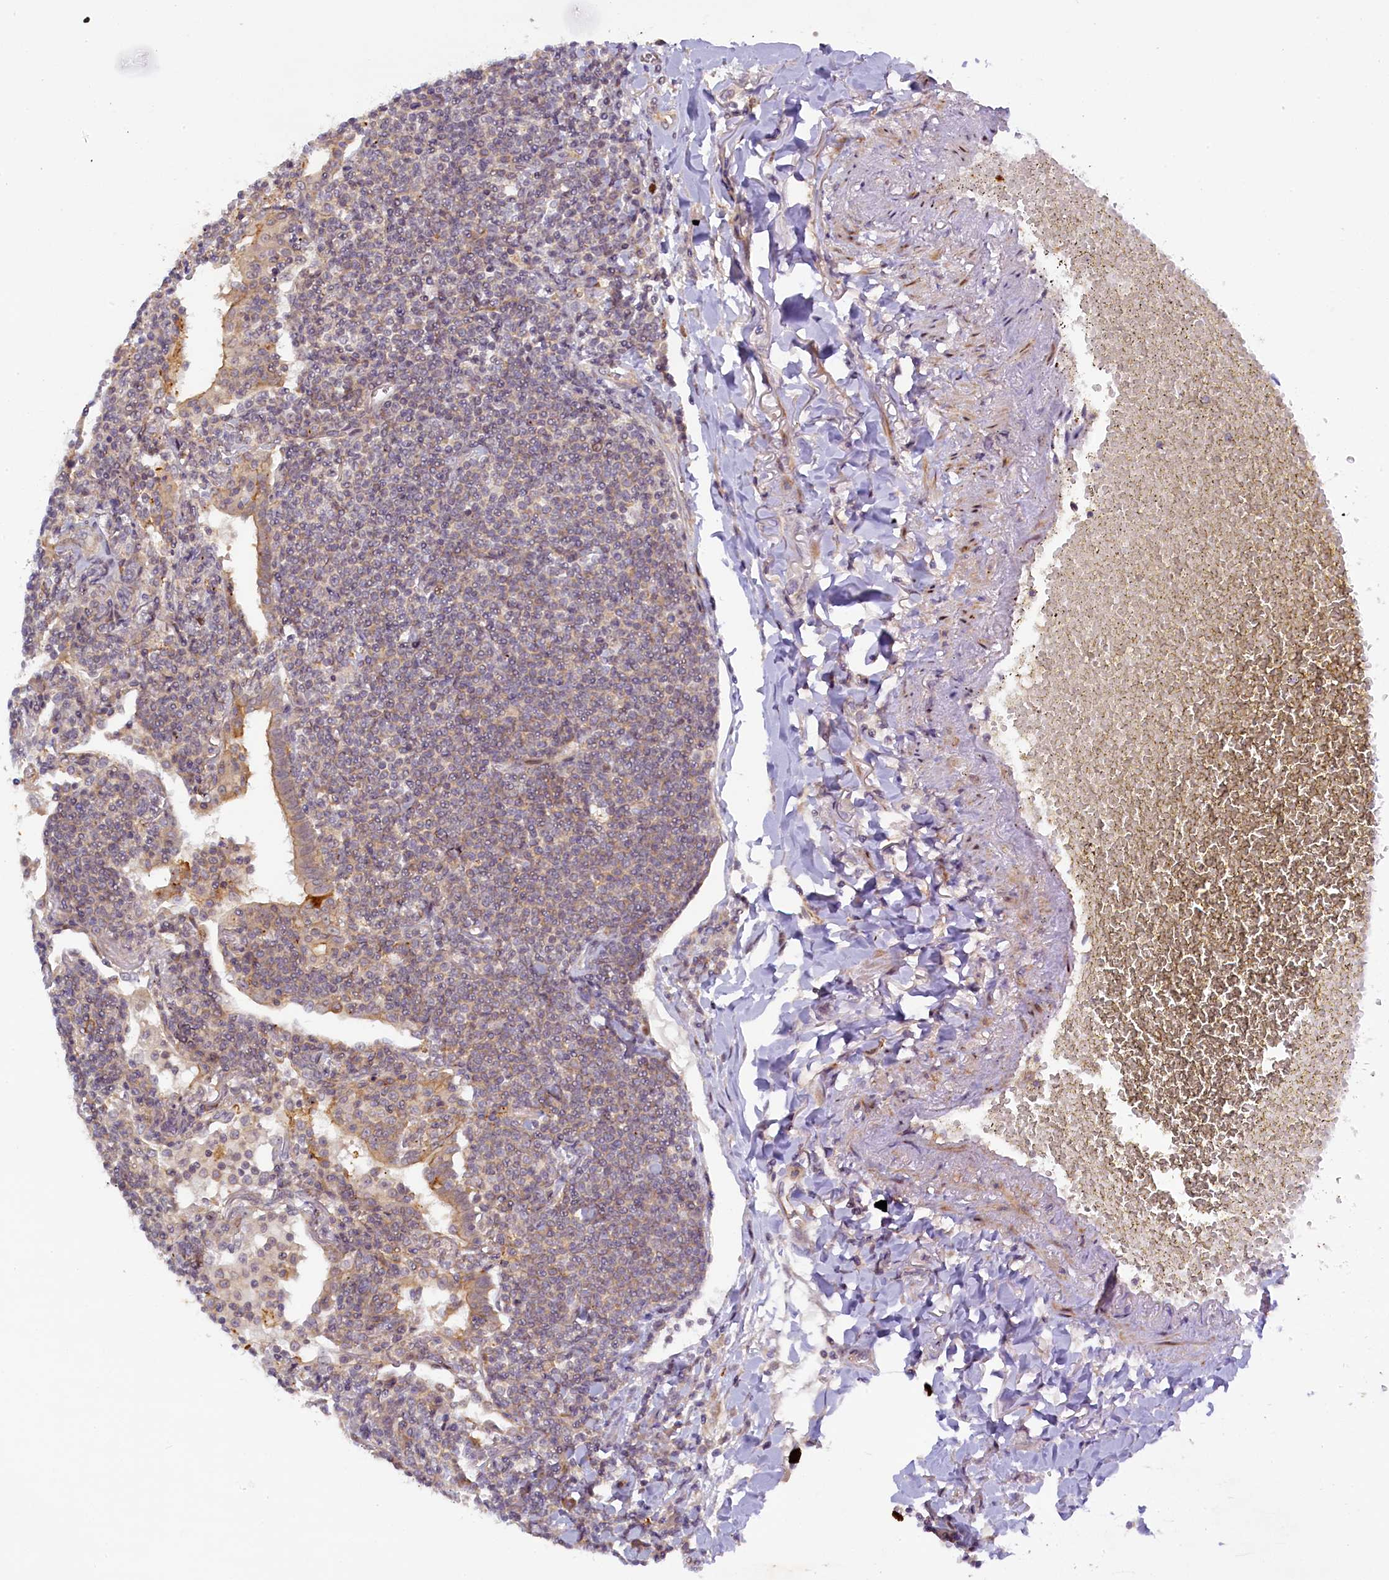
{"staining": {"intensity": "negative", "quantity": "none", "location": "none"}, "tissue": "lymphoma", "cell_type": "Tumor cells", "image_type": "cancer", "snomed": [{"axis": "morphology", "description": "Malignant lymphoma, non-Hodgkin's type, Low grade"}, {"axis": "topography", "description": "Lung"}], "caption": "IHC image of lymphoma stained for a protein (brown), which reveals no positivity in tumor cells. (DAB immunohistochemistry visualized using brightfield microscopy, high magnification).", "gene": "CCL23", "patient": {"sex": "female", "age": 71}}